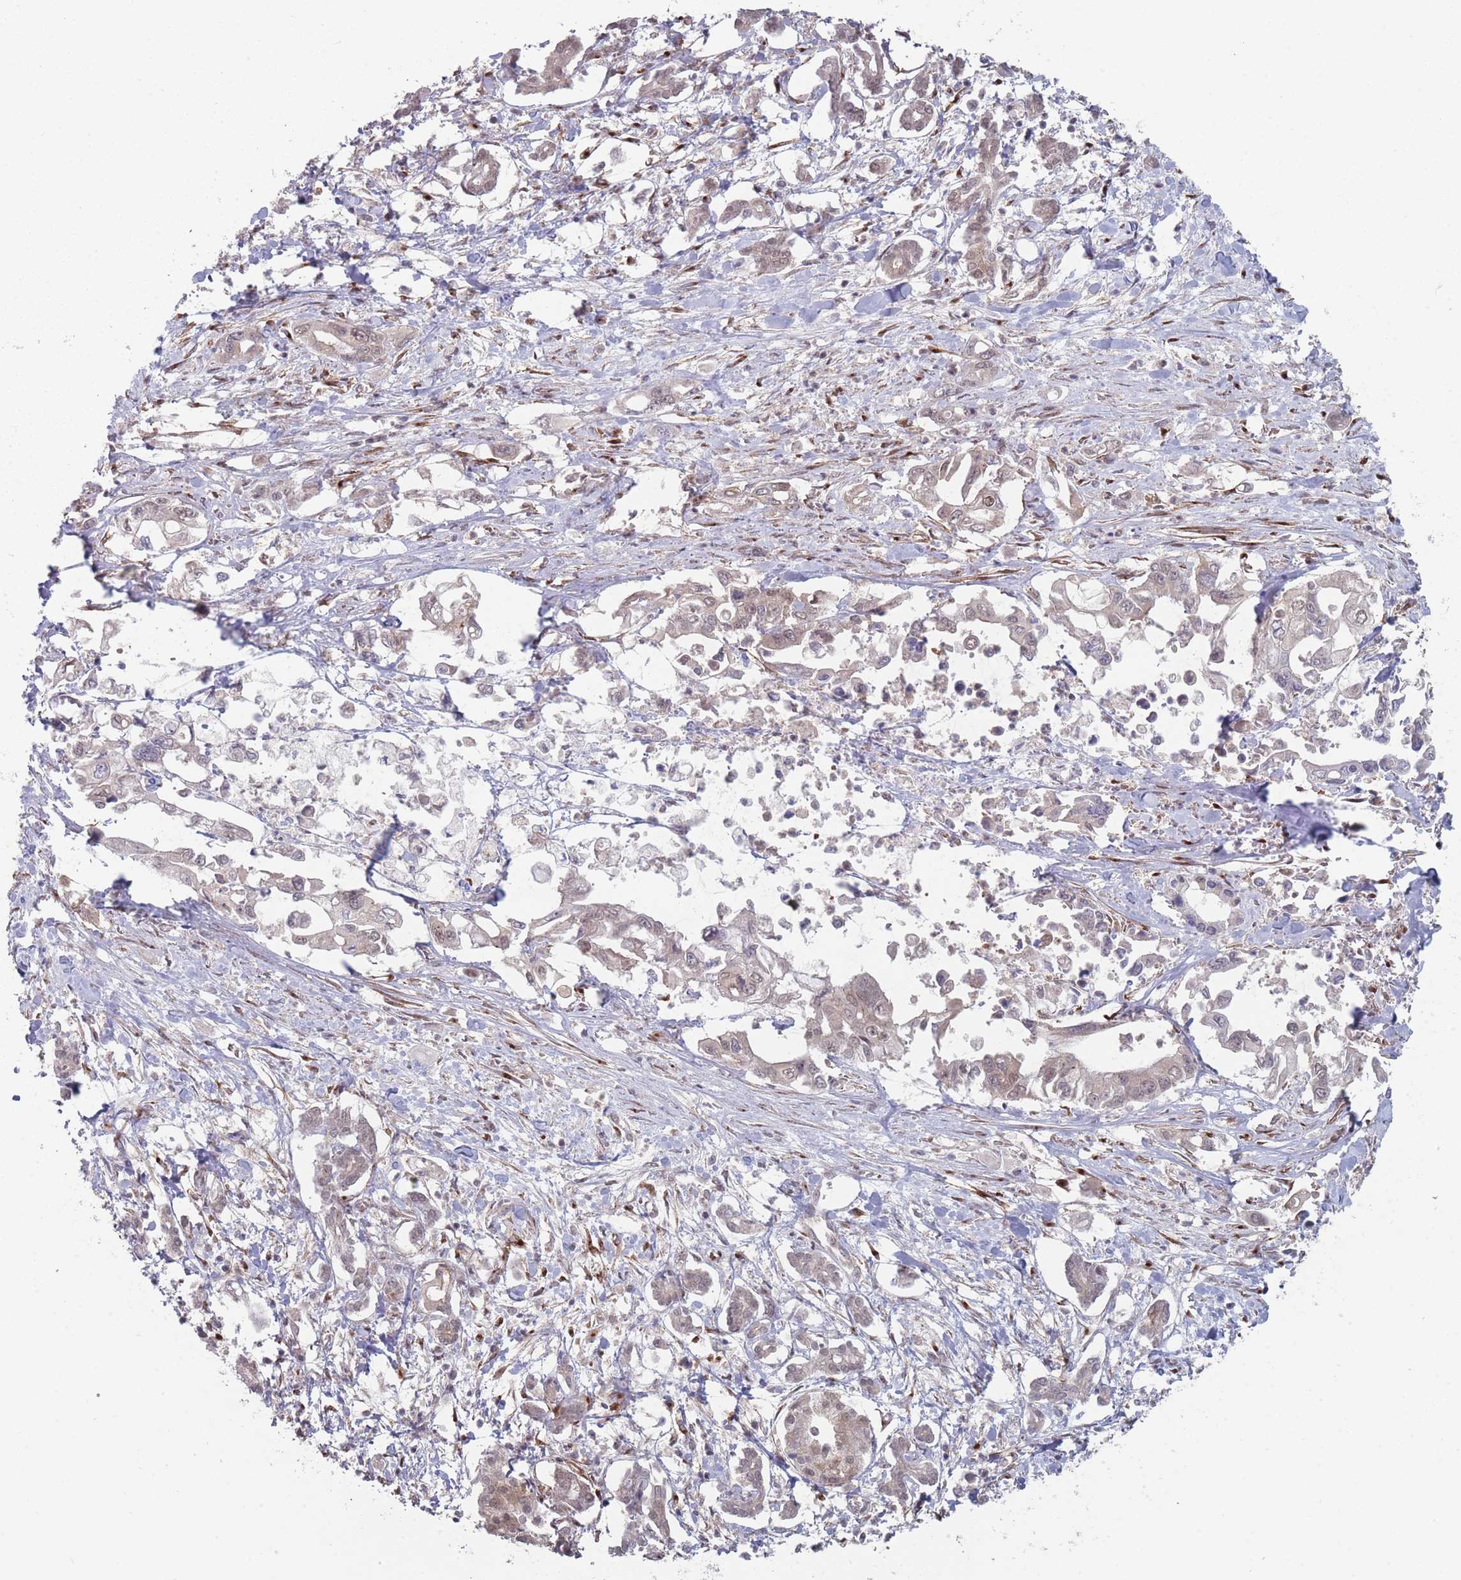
{"staining": {"intensity": "weak", "quantity": "25%-75%", "location": "cytoplasmic/membranous,nuclear"}, "tissue": "pancreatic cancer", "cell_type": "Tumor cells", "image_type": "cancer", "snomed": [{"axis": "morphology", "description": "Adenocarcinoma, NOS"}, {"axis": "topography", "description": "Pancreas"}], "caption": "A low amount of weak cytoplasmic/membranous and nuclear positivity is appreciated in approximately 25%-75% of tumor cells in pancreatic cancer (adenocarcinoma) tissue. (Stains: DAB (3,3'-diaminobenzidine) in brown, nuclei in blue, Microscopy: brightfield microscopy at high magnification).", "gene": "CNTRL", "patient": {"sex": "male", "age": 61}}